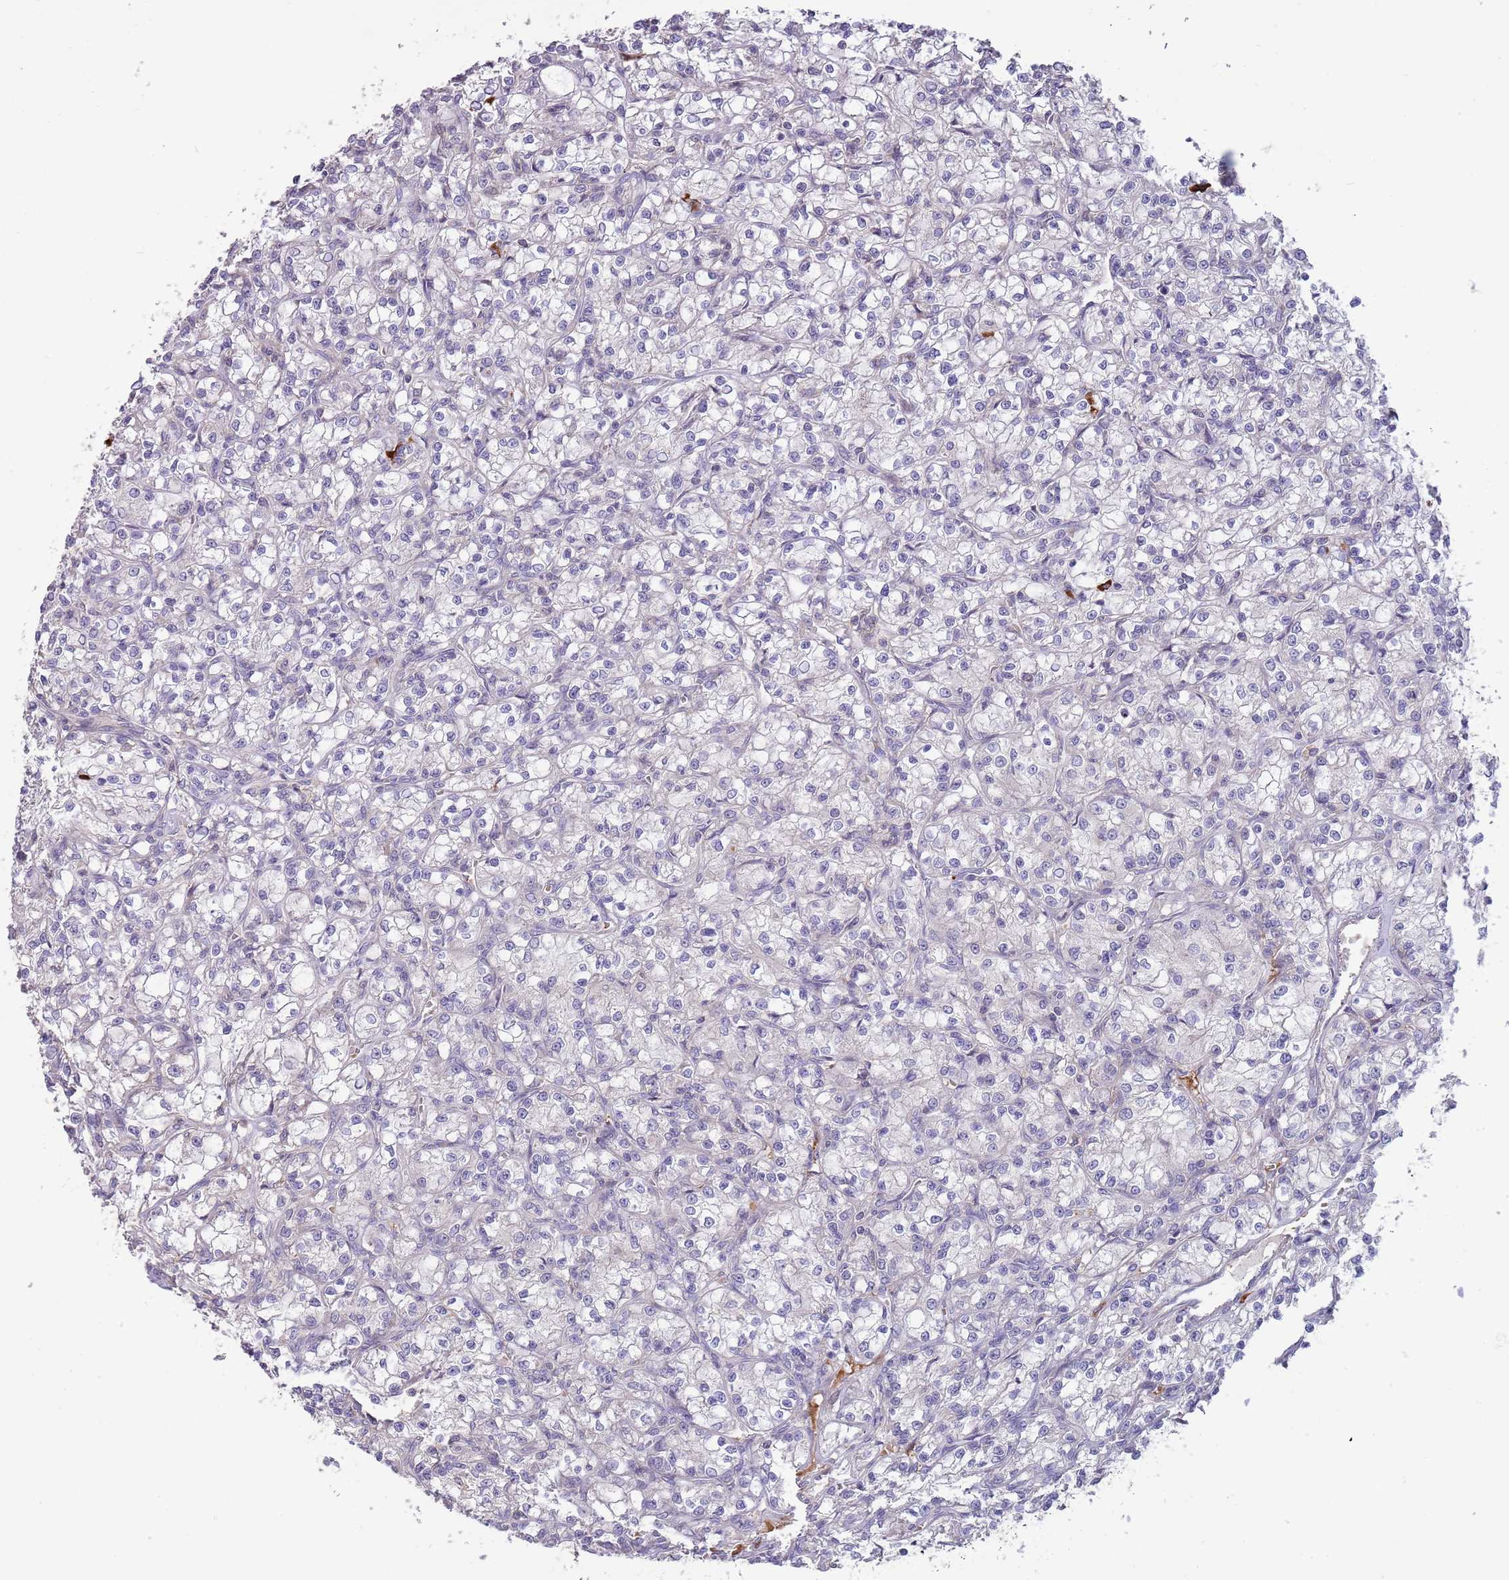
{"staining": {"intensity": "negative", "quantity": "none", "location": "none"}, "tissue": "renal cancer", "cell_type": "Tumor cells", "image_type": "cancer", "snomed": [{"axis": "morphology", "description": "Adenocarcinoma, NOS"}, {"axis": "topography", "description": "Kidney"}], "caption": "Adenocarcinoma (renal) was stained to show a protein in brown. There is no significant staining in tumor cells.", "gene": "SUSD1", "patient": {"sex": "female", "age": 59}}